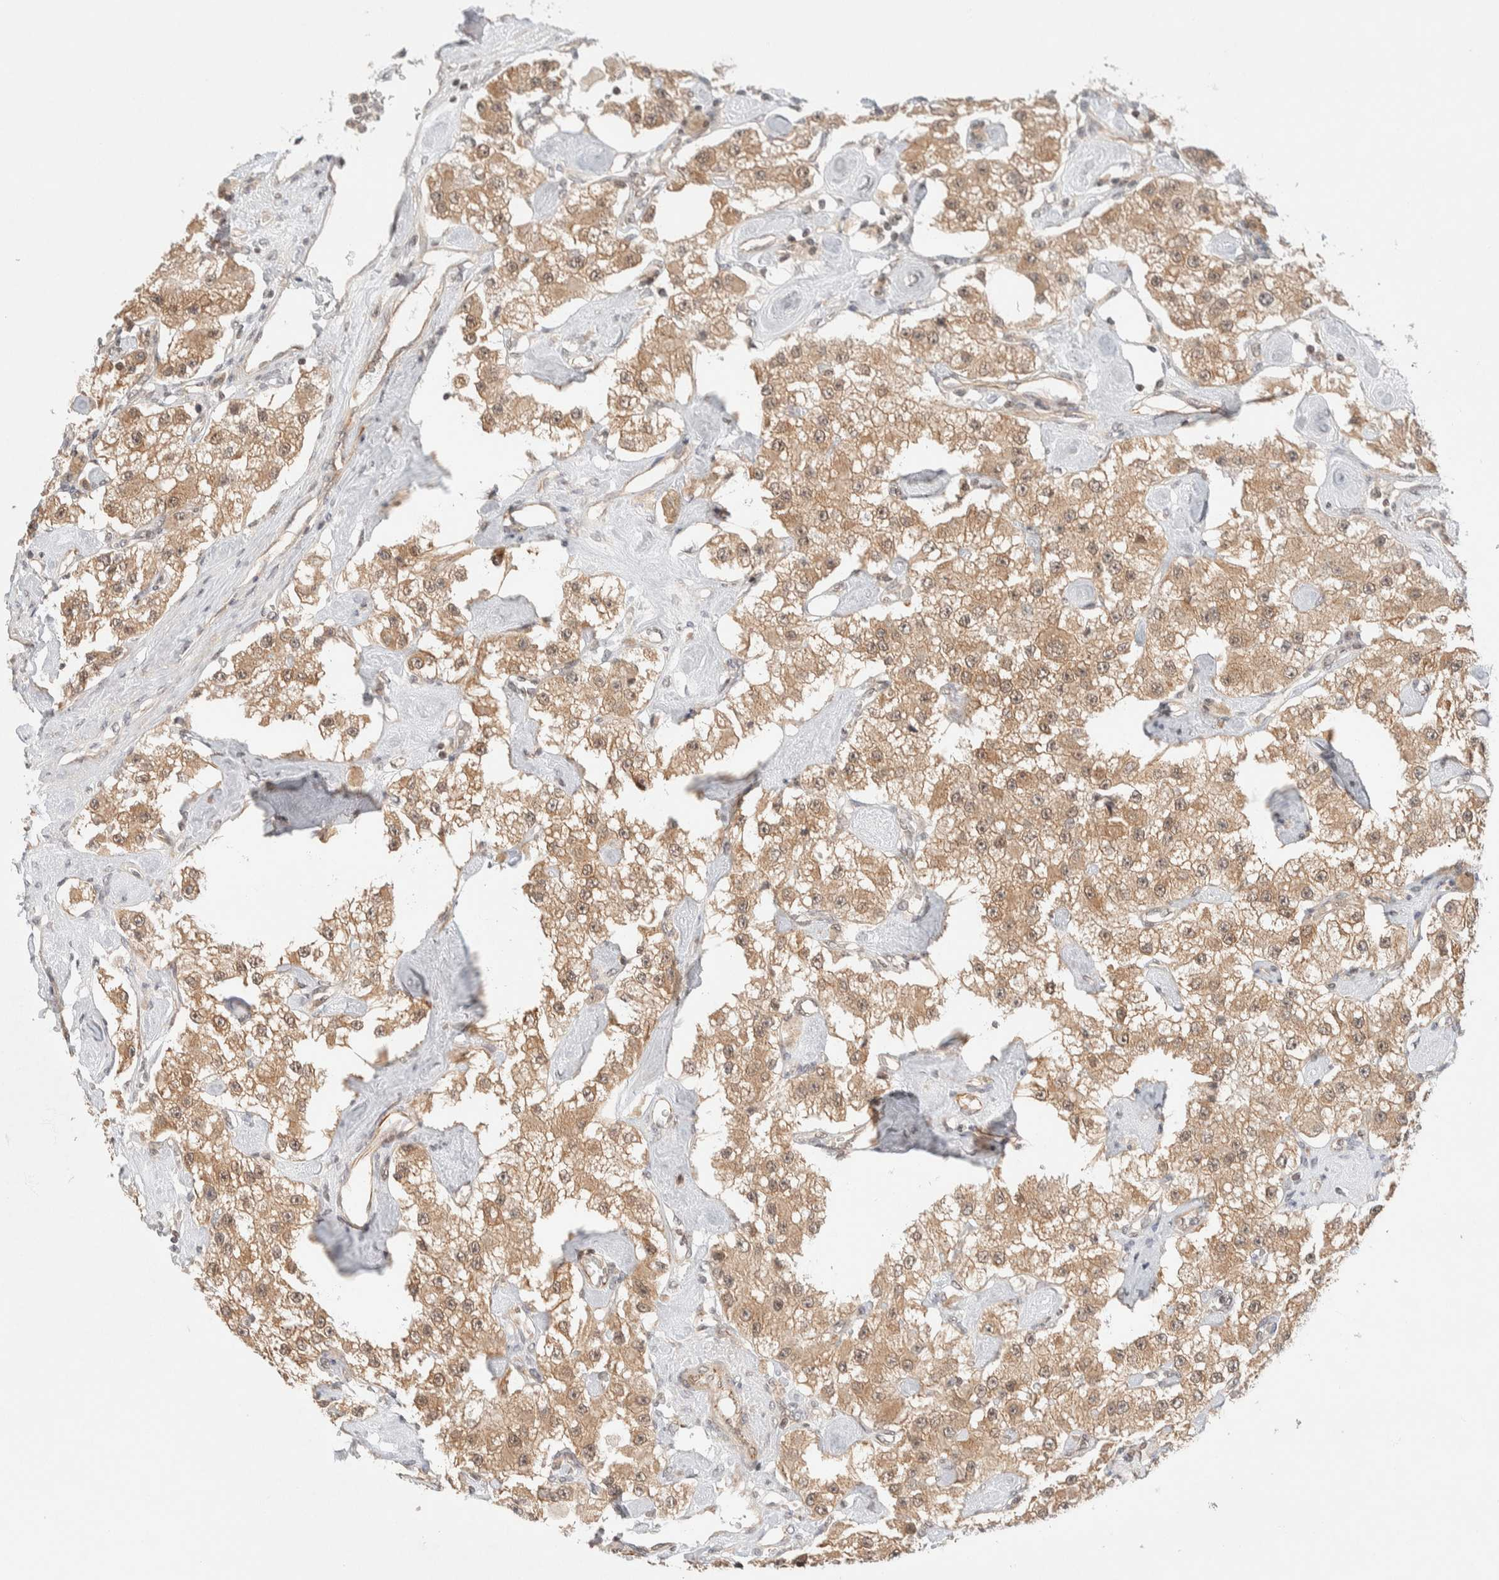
{"staining": {"intensity": "weak", "quantity": ">75%", "location": "cytoplasmic/membranous"}, "tissue": "carcinoid", "cell_type": "Tumor cells", "image_type": "cancer", "snomed": [{"axis": "morphology", "description": "Carcinoid, malignant, NOS"}, {"axis": "topography", "description": "Pancreas"}], "caption": "Immunohistochemistry micrograph of carcinoid stained for a protein (brown), which exhibits low levels of weak cytoplasmic/membranous positivity in about >75% of tumor cells.", "gene": "C8orf76", "patient": {"sex": "male", "age": 41}}